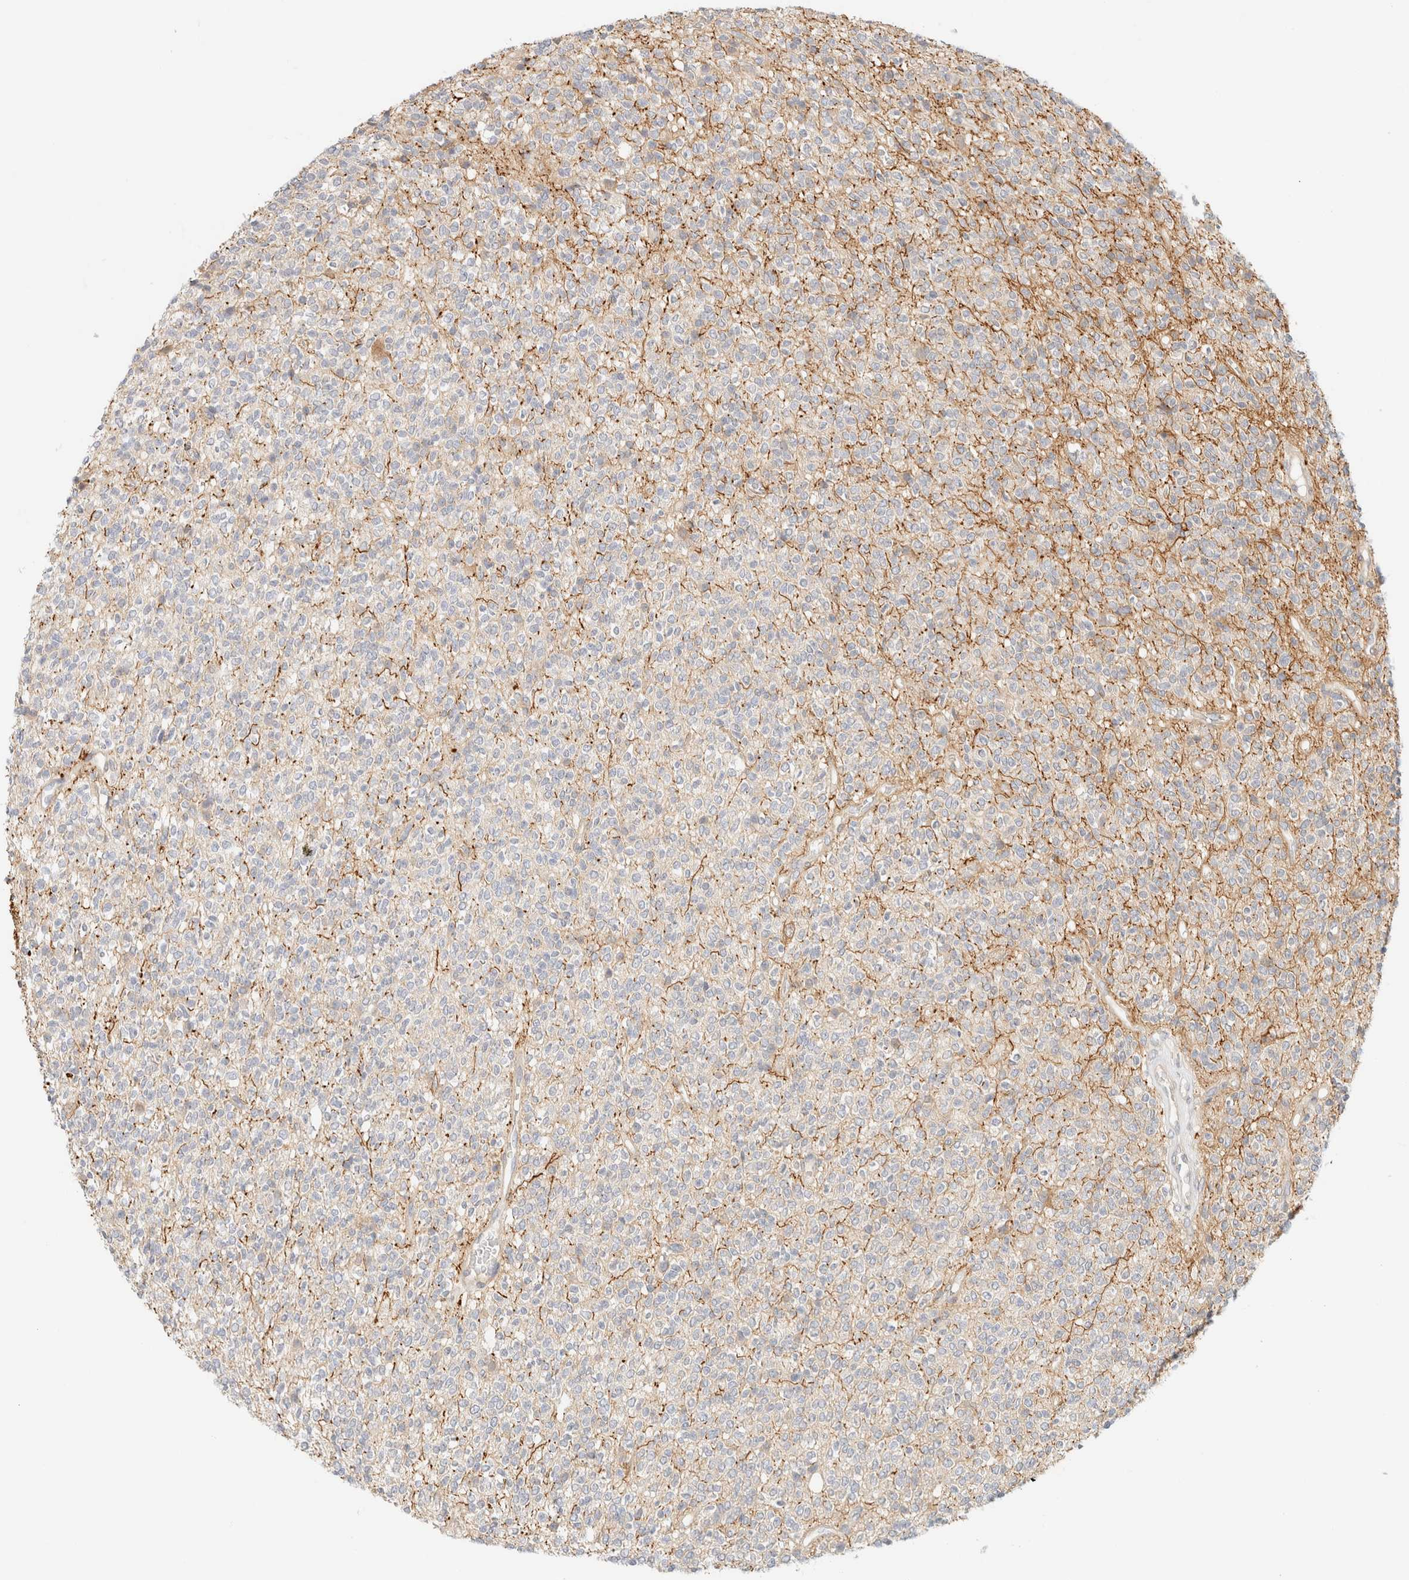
{"staining": {"intensity": "negative", "quantity": "none", "location": "none"}, "tissue": "glioma", "cell_type": "Tumor cells", "image_type": "cancer", "snomed": [{"axis": "morphology", "description": "Glioma, malignant, High grade"}, {"axis": "topography", "description": "Brain"}], "caption": "Tumor cells show no significant expression in high-grade glioma (malignant). The staining was performed using DAB to visualize the protein expression in brown, while the nuclei were stained in blue with hematoxylin (Magnification: 20x).", "gene": "GPI", "patient": {"sex": "male", "age": 34}}